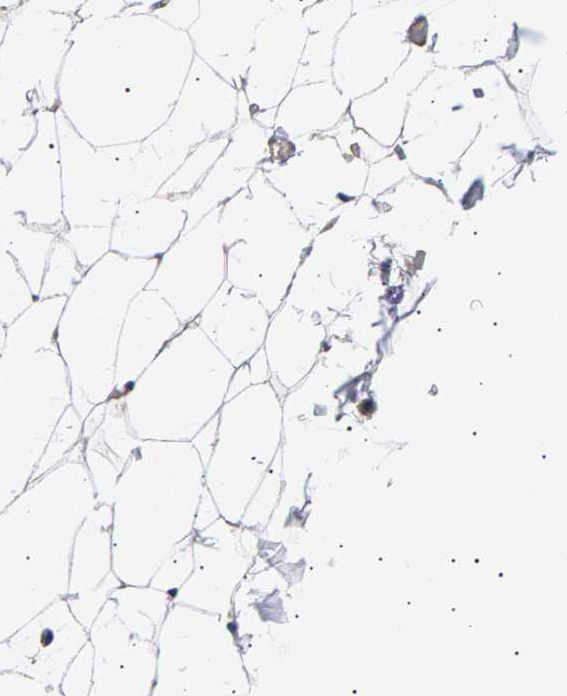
{"staining": {"intensity": "weak", "quantity": "25%-75%", "location": "cytoplasmic/membranous"}, "tissue": "adipose tissue", "cell_type": "Adipocytes", "image_type": "normal", "snomed": [{"axis": "morphology", "description": "Normal tissue, NOS"}, {"axis": "topography", "description": "Breast"}, {"axis": "topography", "description": "Soft tissue"}], "caption": "Benign adipose tissue reveals weak cytoplasmic/membranous staining in about 25%-75% of adipocytes.", "gene": "ANKRD40", "patient": {"sex": "female", "age": 75}}